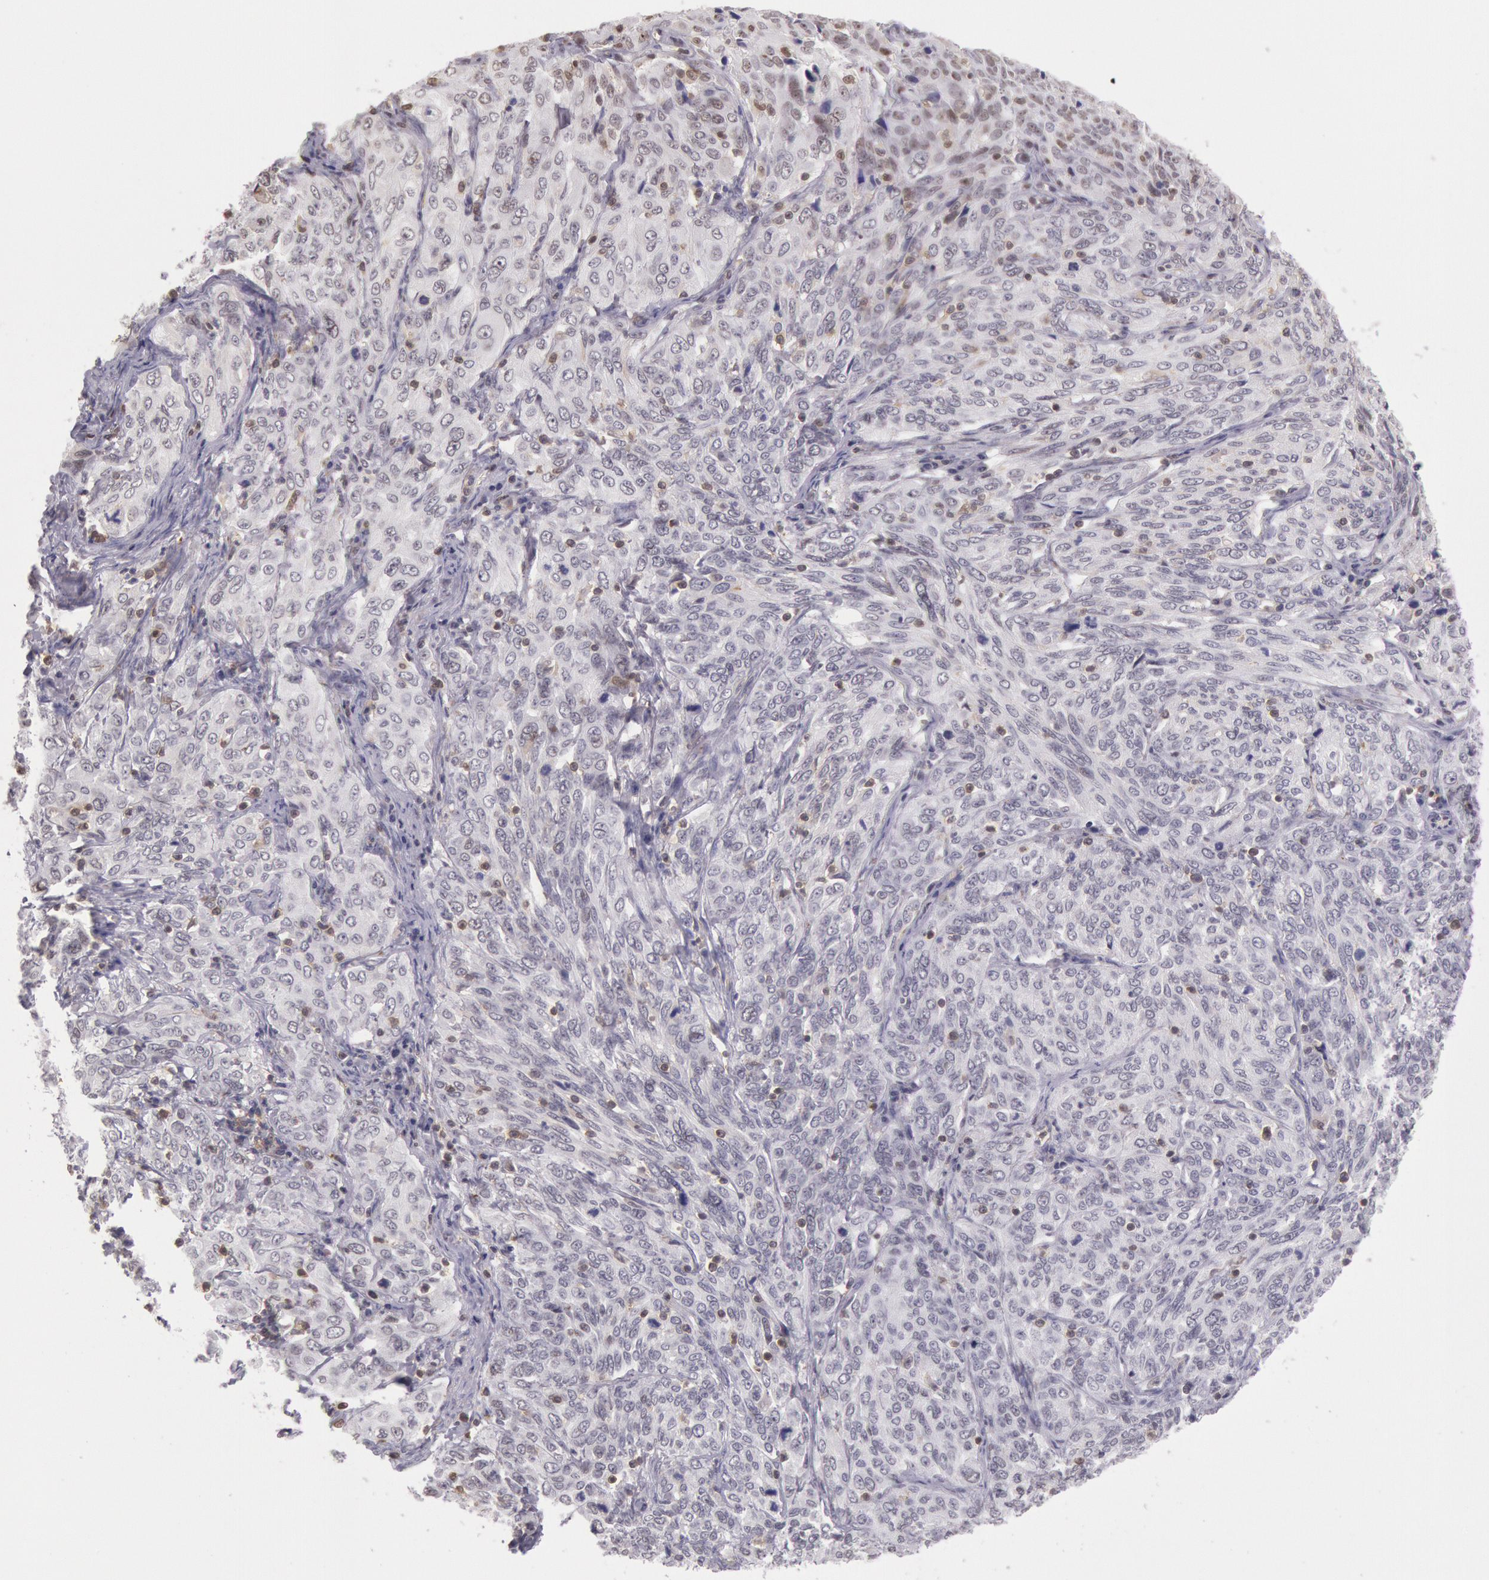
{"staining": {"intensity": "negative", "quantity": "none", "location": "none"}, "tissue": "cervical cancer", "cell_type": "Tumor cells", "image_type": "cancer", "snomed": [{"axis": "morphology", "description": "Squamous cell carcinoma, NOS"}, {"axis": "topography", "description": "Cervix"}], "caption": "This is an immunohistochemistry micrograph of human cervical cancer. There is no positivity in tumor cells.", "gene": "HIF1A", "patient": {"sex": "female", "age": 38}}